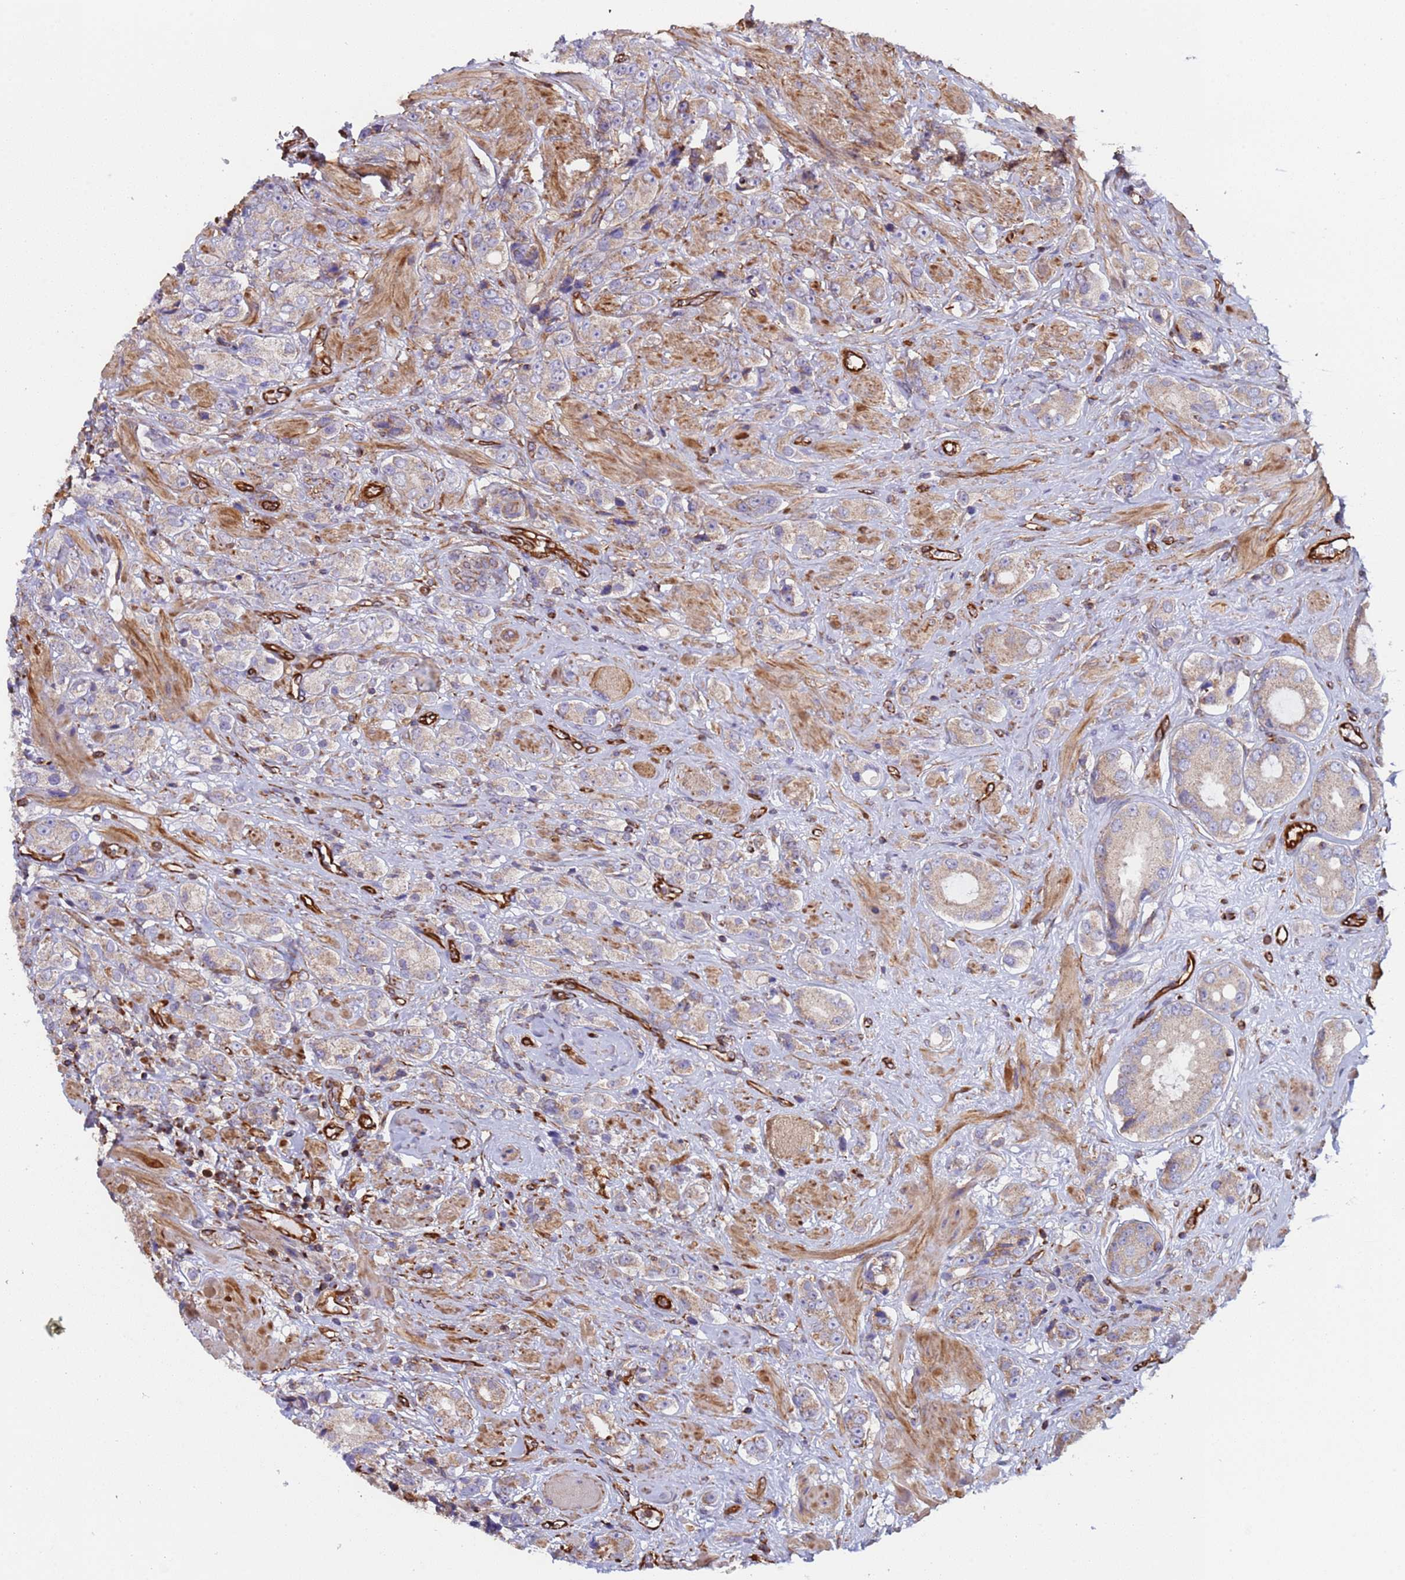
{"staining": {"intensity": "weak", "quantity": "<25%", "location": "cytoplasmic/membranous"}, "tissue": "prostate cancer", "cell_type": "Tumor cells", "image_type": "cancer", "snomed": [{"axis": "morphology", "description": "Adenocarcinoma, High grade"}, {"axis": "topography", "description": "Prostate and seminal vesicle, NOS"}], "caption": "Tumor cells are negative for brown protein staining in prostate cancer (adenocarcinoma (high-grade)).", "gene": "NUDT12", "patient": {"sex": "male", "age": 64}}